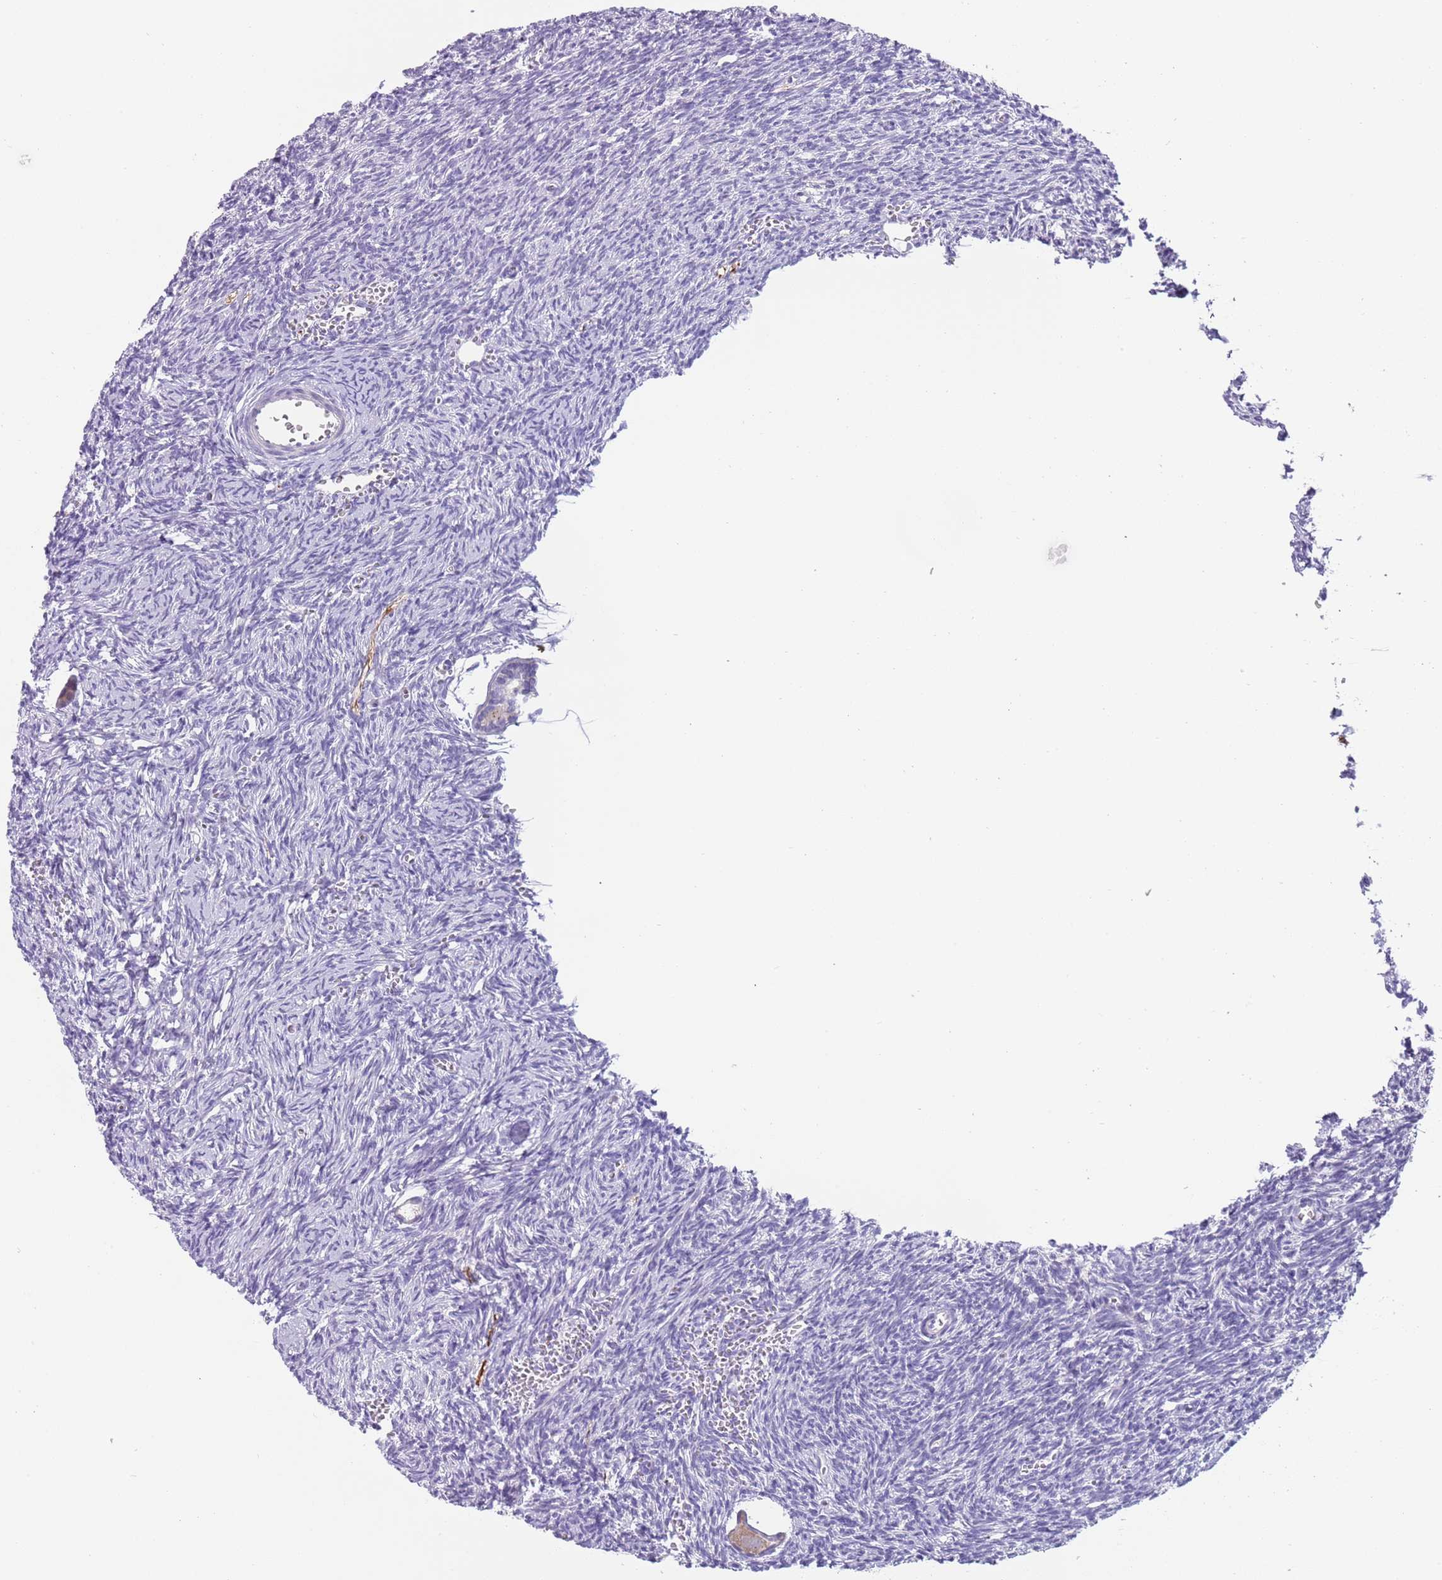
{"staining": {"intensity": "weak", "quantity": ">75%", "location": "cytoplasmic/membranous"}, "tissue": "ovary", "cell_type": "Follicle cells", "image_type": "normal", "snomed": [{"axis": "morphology", "description": "Normal tissue, NOS"}, {"axis": "topography", "description": "Ovary"}], "caption": "A high-resolution micrograph shows immunohistochemistry (IHC) staining of unremarkable ovary, which demonstrates weak cytoplasmic/membranous staining in approximately >75% of follicle cells. The staining is performed using DAB (3,3'-diaminobenzidine) brown chromogen to label protein expression. The nuclei are counter-stained blue using hematoxylin.", "gene": "C2CD3", "patient": {"sex": "female", "age": 39}}